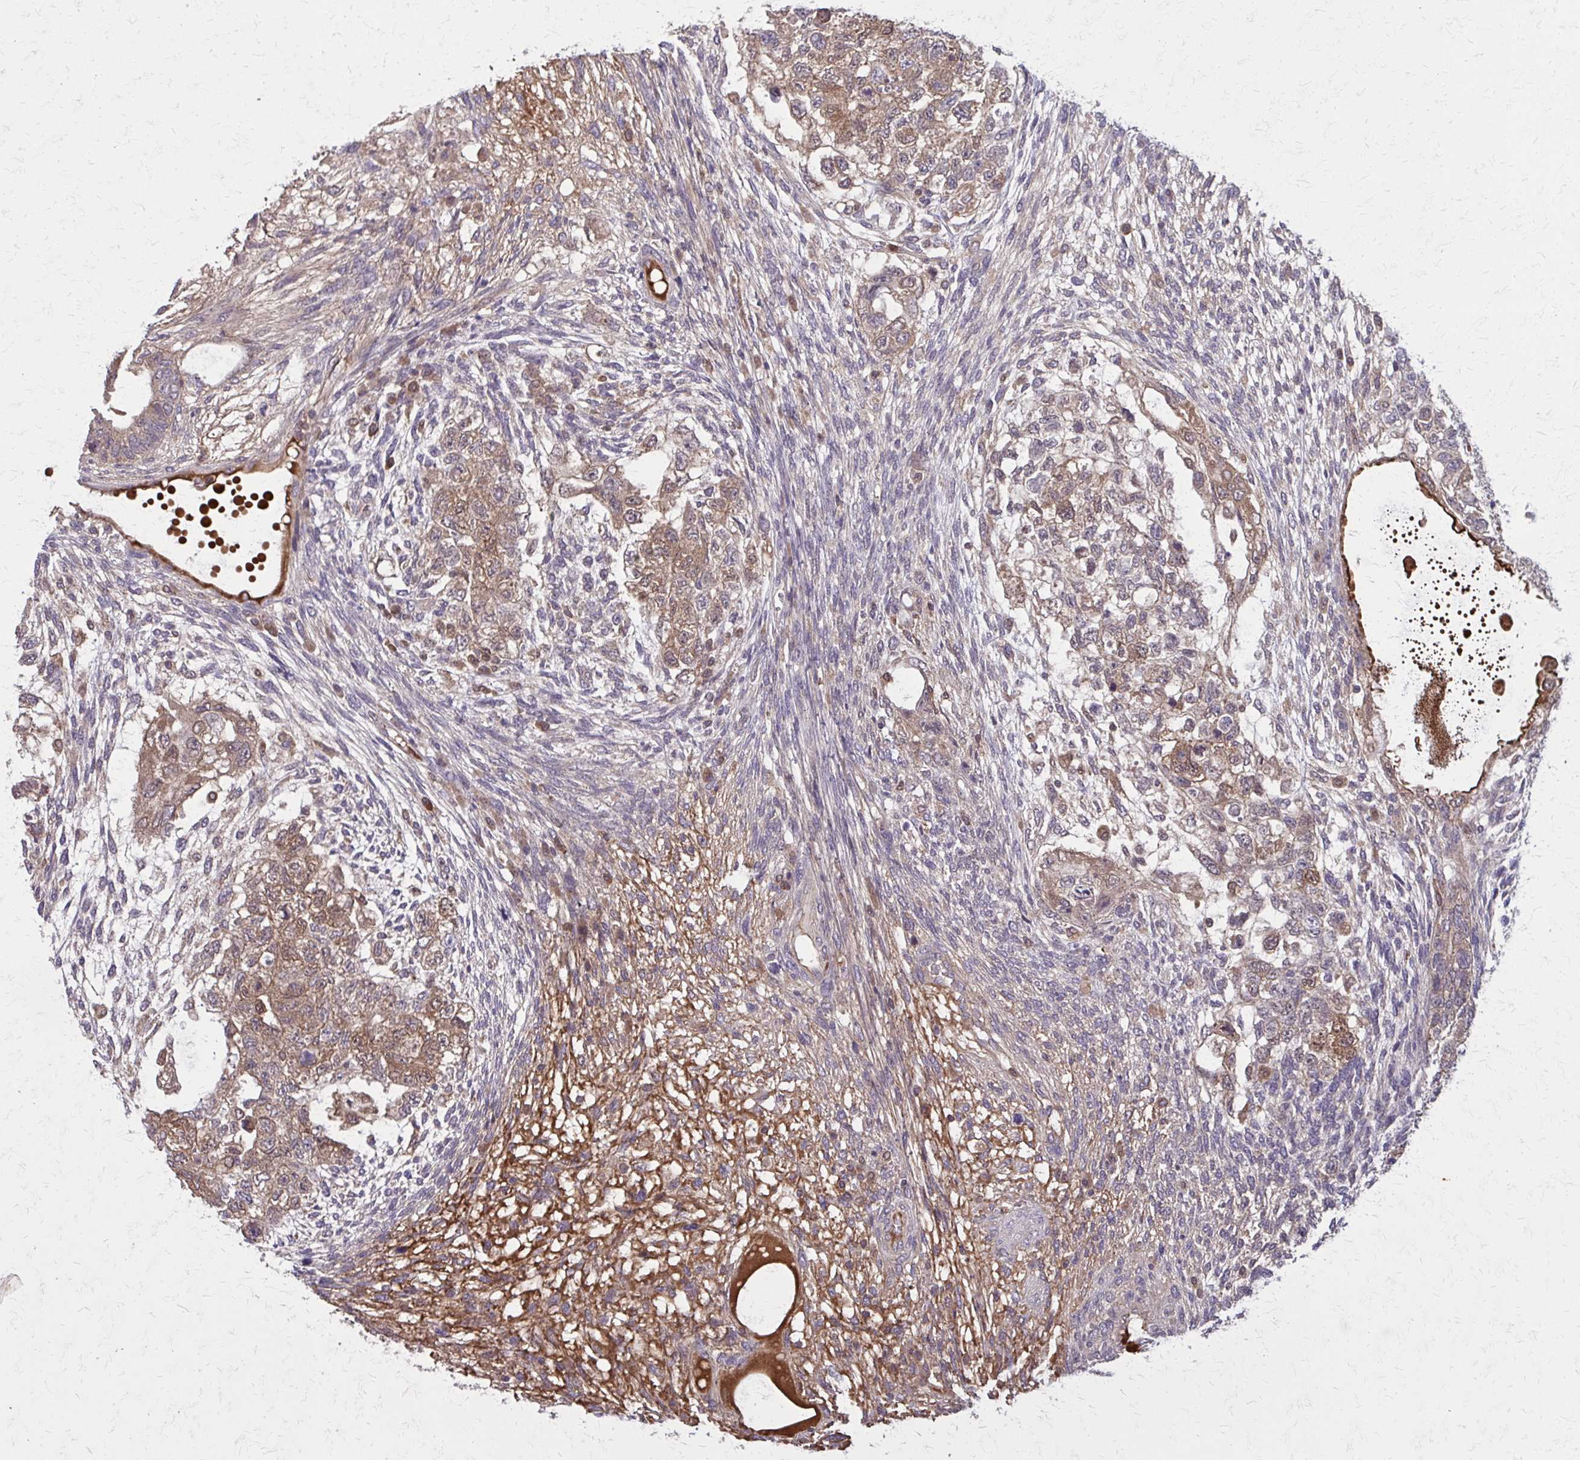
{"staining": {"intensity": "moderate", "quantity": ">75%", "location": "cytoplasmic/membranous"}, "tissue": "testis cancer", "cell_type": "Tumor cells", "image_type": "cancer", "snomed": [{"axis": "morphology", "description": "Normal tissue, NOS"}, {"axis": "morphology", "description": "Carcinoma, Embryonal, NOS"}, {"axis": "topography", "description": "Testis"}], "caption": "Testis cancer (embryonal carcinoma) stained for a protein (brown) reveals moderate cytoplasmic/membranous positive staining in about >75% of tumor cells.", "gene": "NRBF2", "patient": {"sex": "male", "age": 36}}